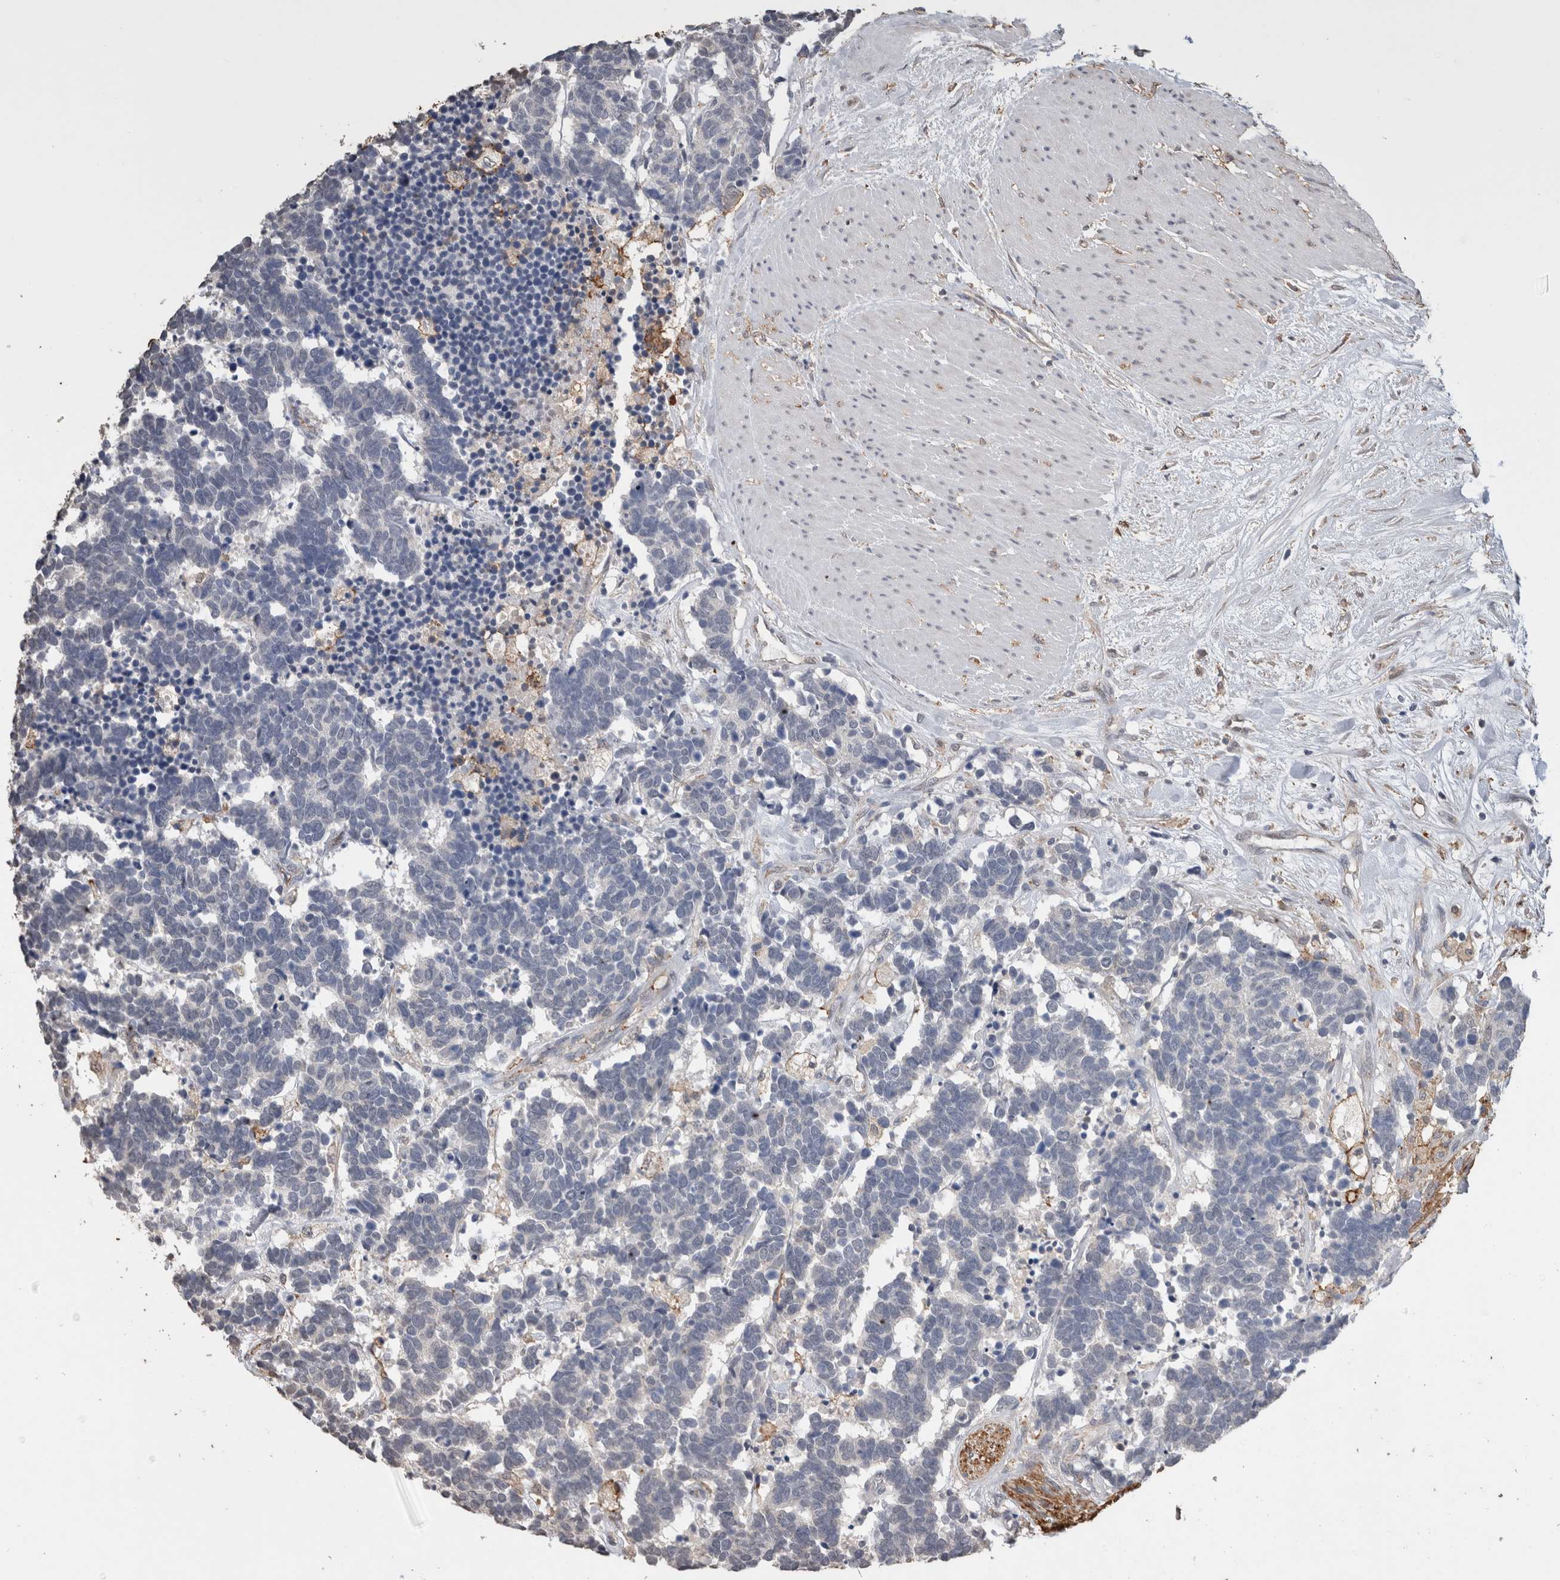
{"staining": {"intensity": "negative", "quantity": "none", "location": "none"}, "tissue": "carcinoid", "cell_type": "Tumor cells", "image_type": "cancer", "snomed": [{"axis": "morphology", "description": "Carcinoma, NOS"}, {"axis": "morphology", "description": "Carcinoid, malignant, NOS"}, {"axis": "topography", "description": "Urinary bladder"}], "caption": "IHC of human carcinoma reveals no positivity in tumor cells. The staining is performed using DAB brown chromogen with nuclei counter-stained in using hematoxylin.", "gene": "S100A10", "patient": {"sex": "male", "age": 57}}